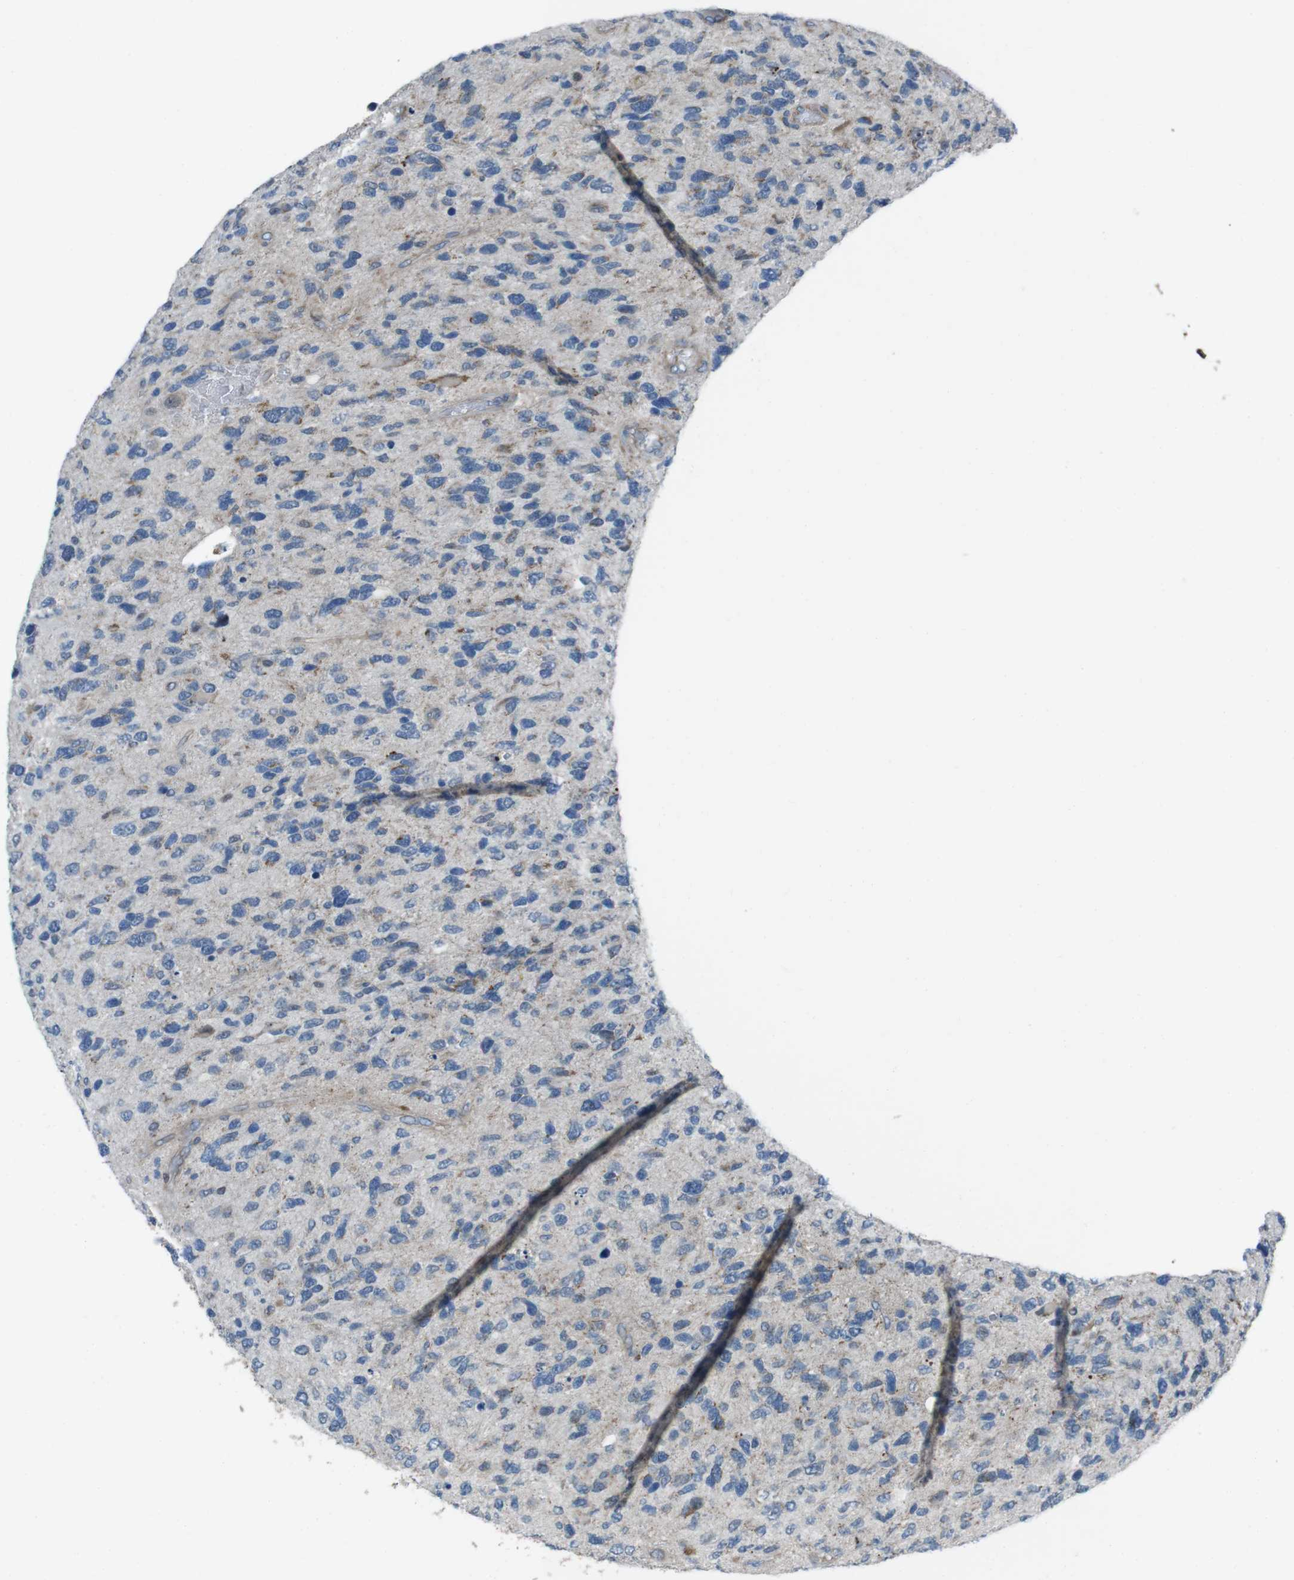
{"staining": {"intensity": "moderate", "quantity": "<25%", "location": "cytoplasmic/membranous"}, "tissue": "glioma", "cell_type": "Tumor cells", "image_type": "cancer", "snomed": [{"axis": "morphology", "description": "Glioma, malignant, High grade"}, {"axis": "topography", "description": "Brain"}], "caption": "Moderate cytoplasmic/membranous positivity for a protein is appreciated in about <25% of tumor cells of malignant glioma (high-grade) using IHC.", "gene": "FAM174B", "patient": {"sex": "female", "age": 58}}